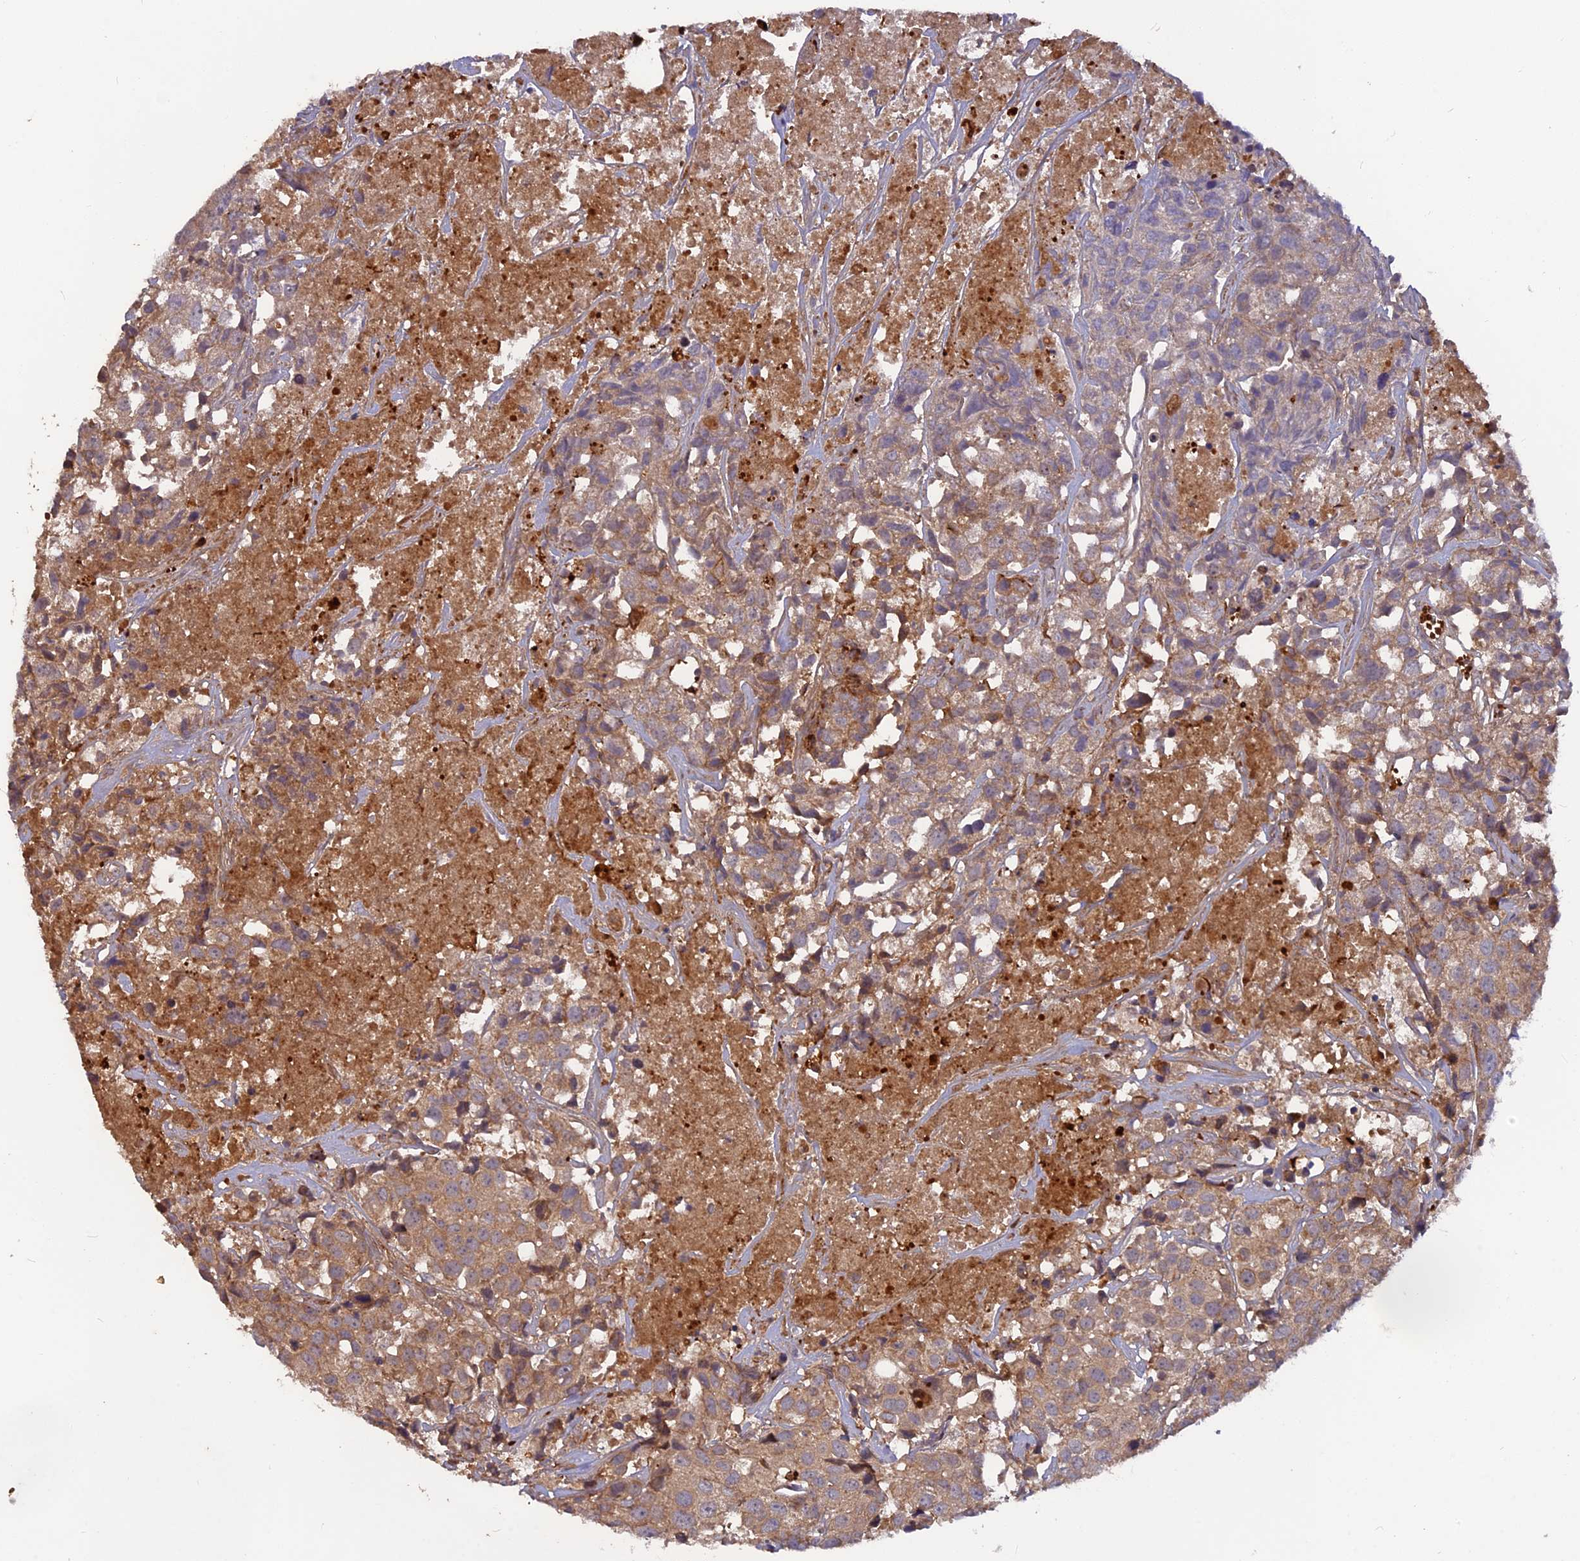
{"staining": {"intensity": "weak", "quantity": "25%-75%", "location": "cytoplasmic/membranous"}, "tissue": "urothelial cancer", "cell_type": "Tumor cells", "image_type": "cancer", "snomed": [{"axis": "morphology", "description": "Urothelial carcinoma, High grade"}, {"axis": "topography", "description": "Urinary bladder"}], "caption": "A photomicrograph of high-grade urothelial carcinoma stained for a protein demonstrates weak cytoplasmic/membranous brown staining in tumor cells.", "gene": "CPNE7", "patient": {"sex": "female", "age": 75}}